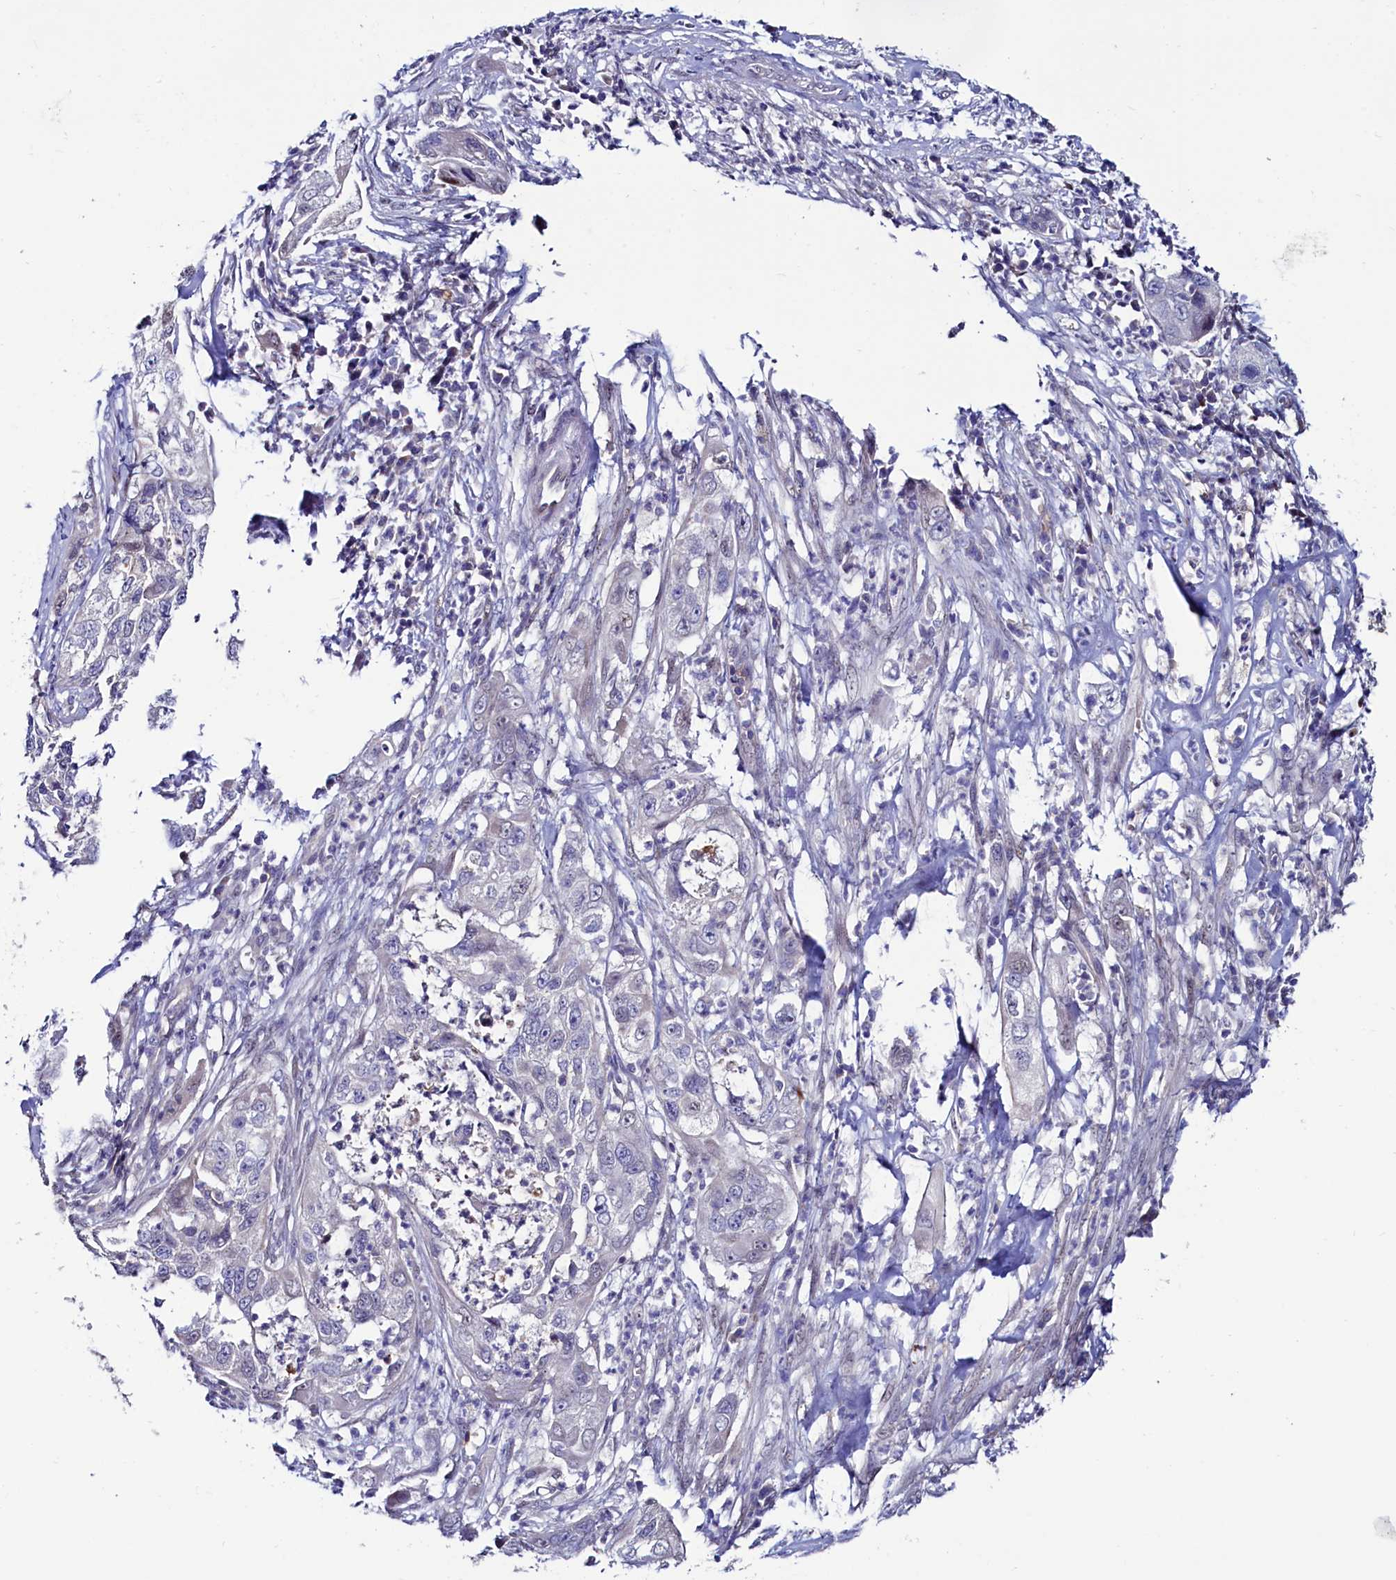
{"staining": {"intensity": "negative", "quantity": "none", "location": "none"}, "tissue": "pancreatic cancer", "cell_type": "Tumor cells", "image_type": "cancer", "snomed": [{"axis": "morphology", "description": "Adenocarcinoma, NOS"}, {"axis": "topography", "description": "Pancreas"}], "caption": "Immunohistochemistry (IHC) micrograph of pancreatic cancer stained for a protein (brown), which demonstrates no expression in tumor cells.", "gene": "ASTE1", "patient": {"sex": "female", "age": 78}}